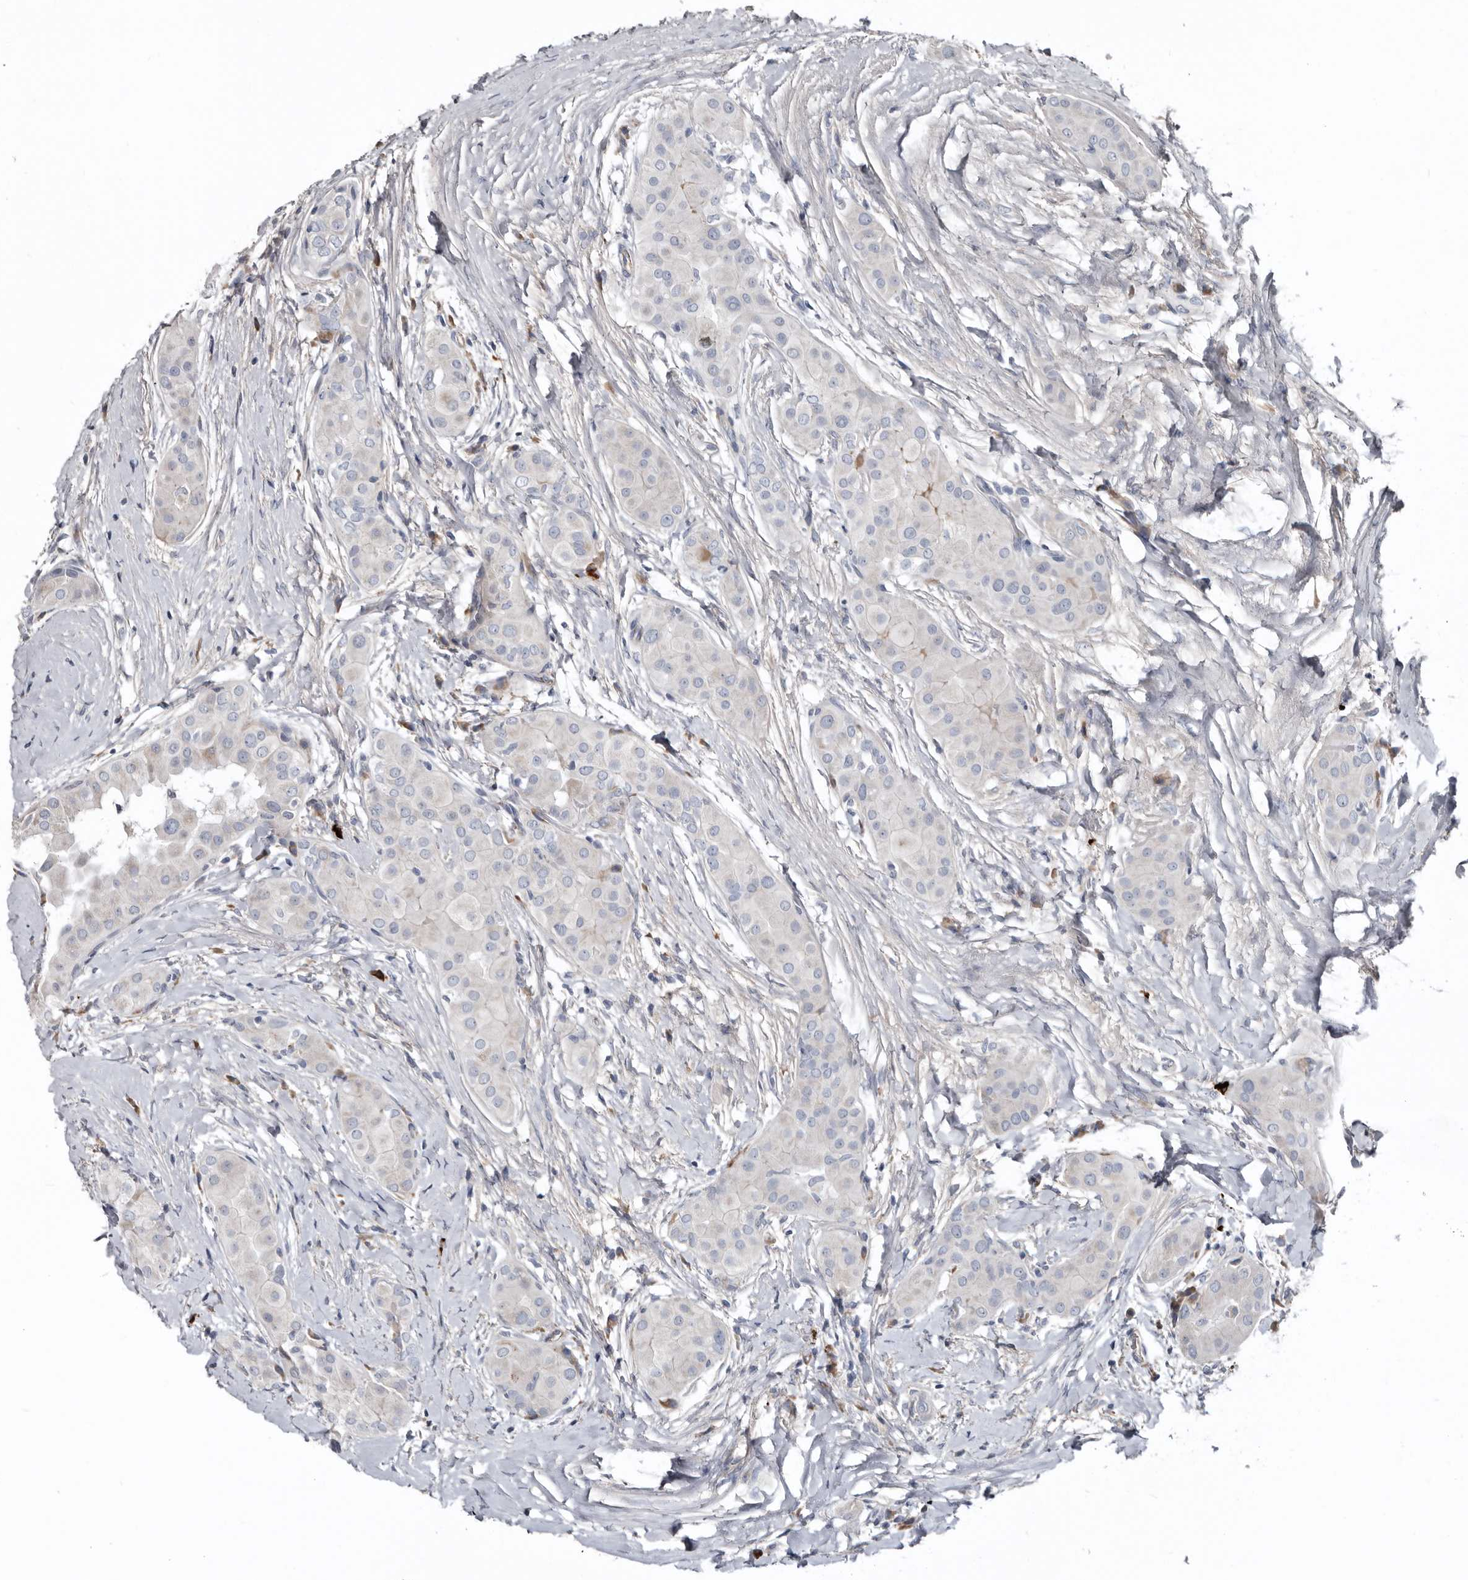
{"staining": {"intensity": "negative", "quantity": "none", "location": "none"}, "tissue": "thyroid cancer", "cell_type": "Tumor cells", "image_type": "cancer", "snomed": [{"axis": "morphology", "description": "Papillary adenocarcinoma, NOS"}, {"axis": "topography", "description": "Thyroid gland"}], "caption": "Immunohistochemistry (IHC) of human thyroid cancer shows no staining in tumor cells.", "gene": "ZNF114", "patient": {"sex": "male", "age": 33}}